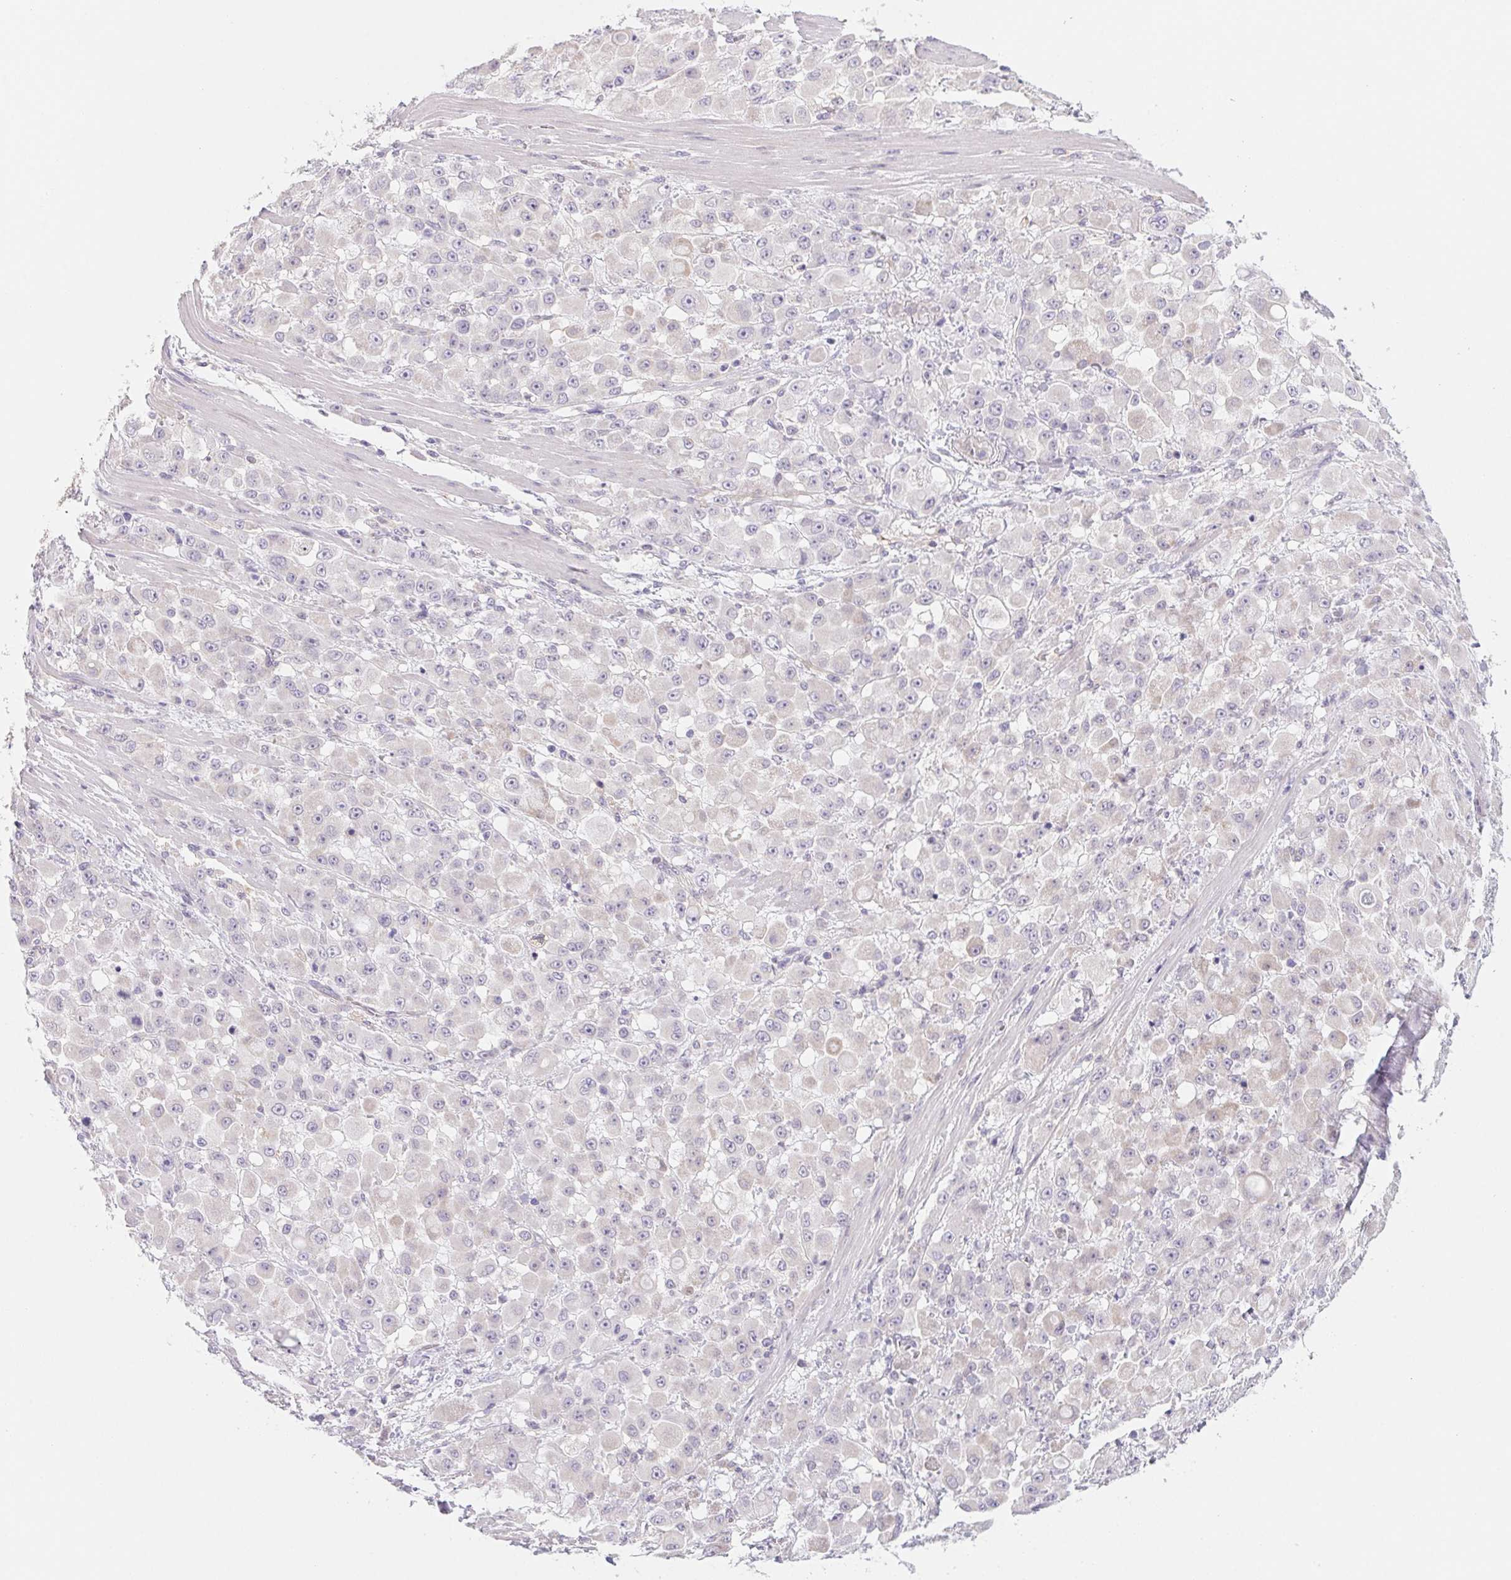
{"staining": {"intensity": "weak", "quantity": "<25%", "location": "cytoplasmic/membranous"}, "tissue": "stomach cancer", "cell_type": "Tumor cells", "image_type": "cancer", "snomed": [{"axis": "morphology", "description": "Adenocarcinoma, NOS"}, {"axis": "topography", "description": "Stomach"}], "caption": "Tumor cells are negative for protein expression in human adenocarcinoma (stomach). (Immunohistochemistry, brightfield microscopy, high magnification).", "gene": "CTNND2", "patient": {"sex": "female", "age": 76}}